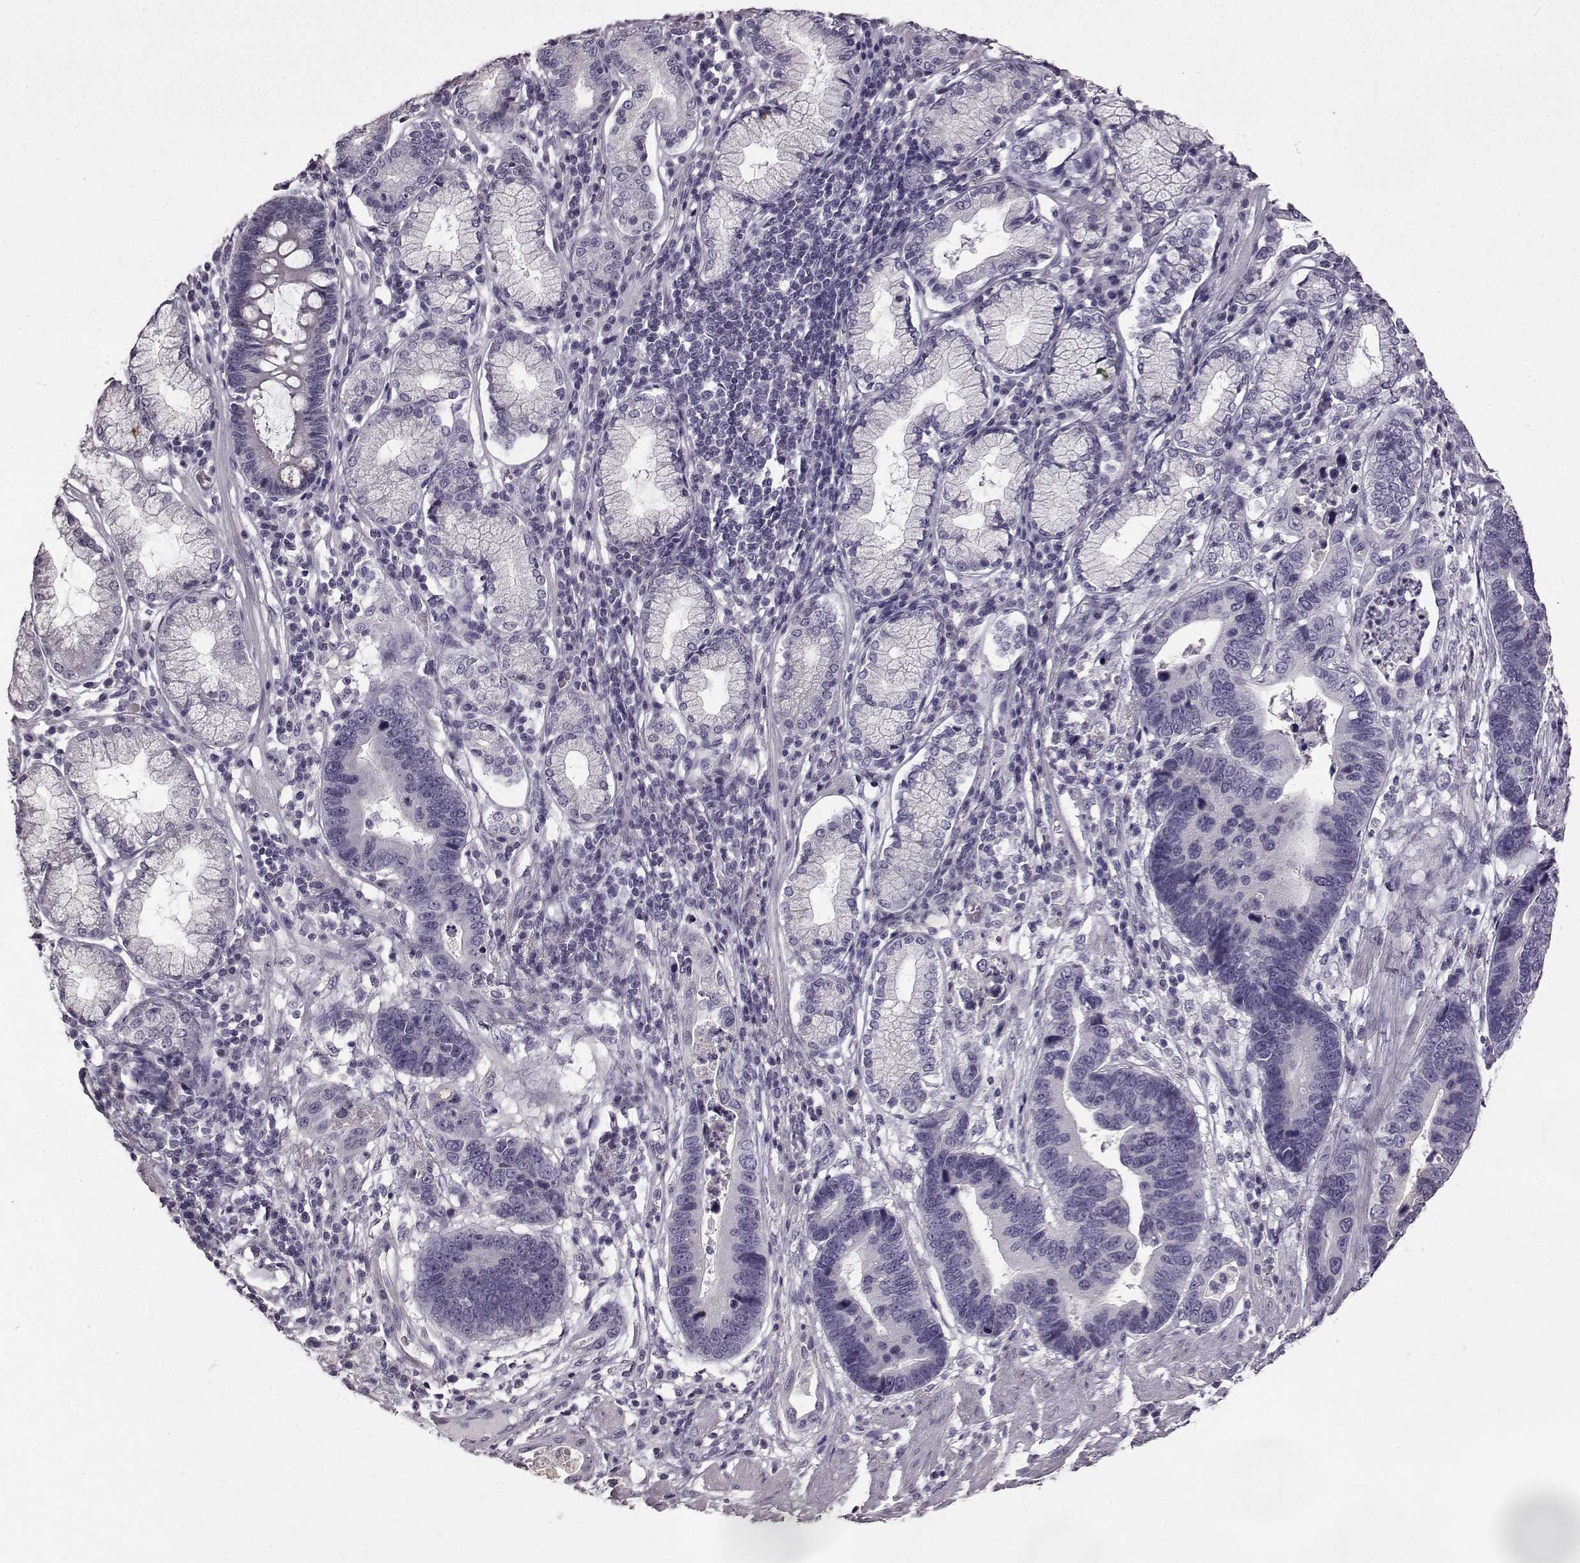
{"staining": {"intensity": "negative", "quantity": "none", "location": "none"}, "tissue": "stomach cancer", "cell_type": "Tumor cells", "image_type": "cancer", "snomed": [{"axis": "morphology", "description": "Adenocarcinoma, NOS"}, {"axis": "topography", "description": "Stomach"}], "caption": "This is an IHC histopathology image of human stomach cancer. There is no staining in tumor cells.", "gene": "ODAD4", "patient": {"sex": "male", "age": 84}}